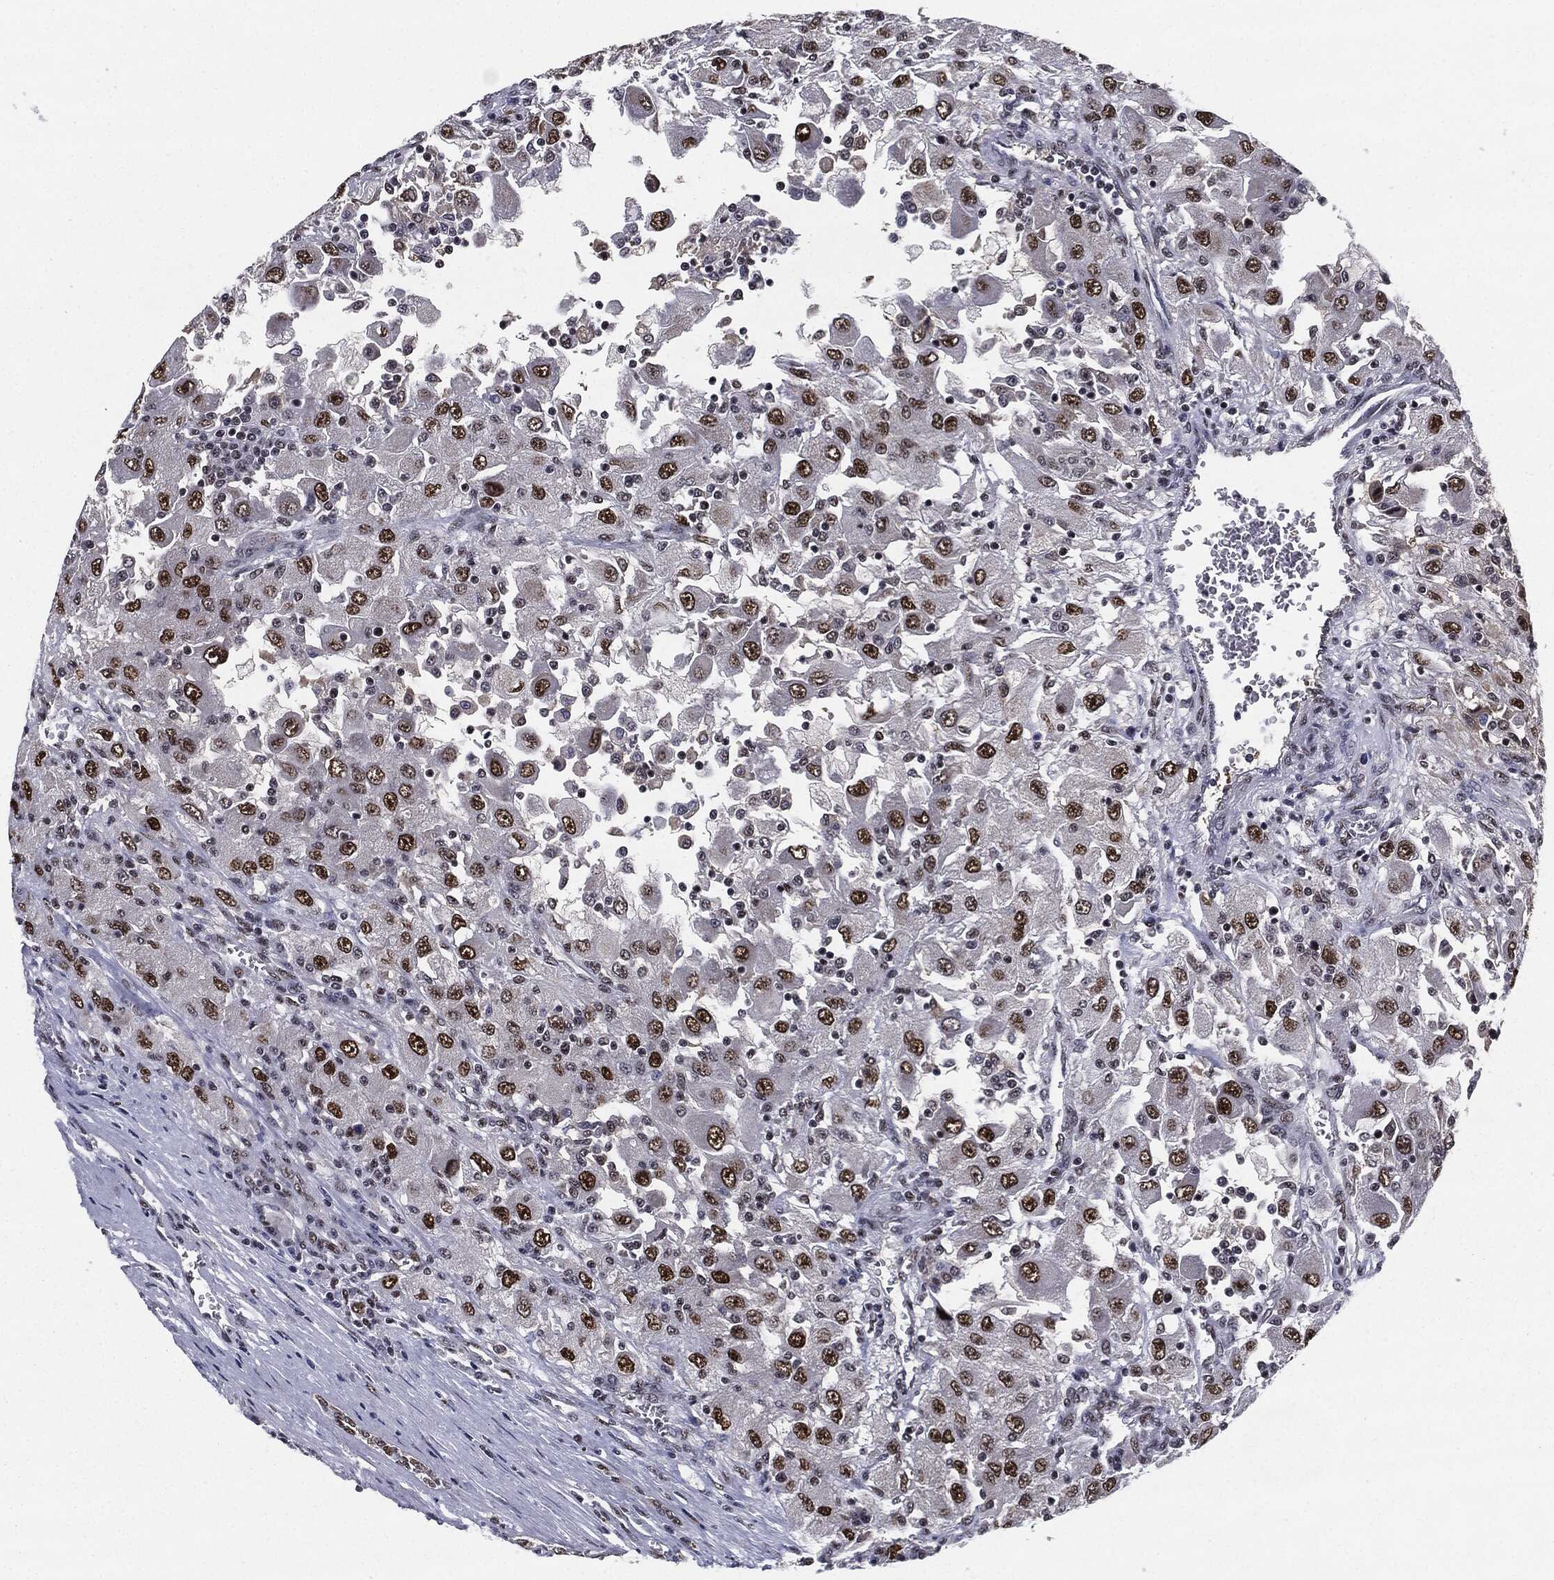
{"staining": {"intensity": "strong", "quantity": "25%-75%", "location": "nuclear"}, "tissue": "renal cancer", "cell_type": "Tumor cells", "image_type": "cancer", "snomed": [{"axis": "morphology", "description": "Adenocarcinoma, NOS"}, {"axis": "topography", "description": "Kidney"}], "caption": "High-magnification brightfield microscopy of adenocarcinoma (renal) stained with DAB (3,3'-diaminobenzidine) (brown) and counterstained with hematoxylin (blue). tumor cells exhibit strong nuclear expression is present in about25%-75% of cells. The protein is shown in brown color, while the nuclei are stained blue.", "gene": "JUN", "patient": {"sex": "female", "age": 67}}